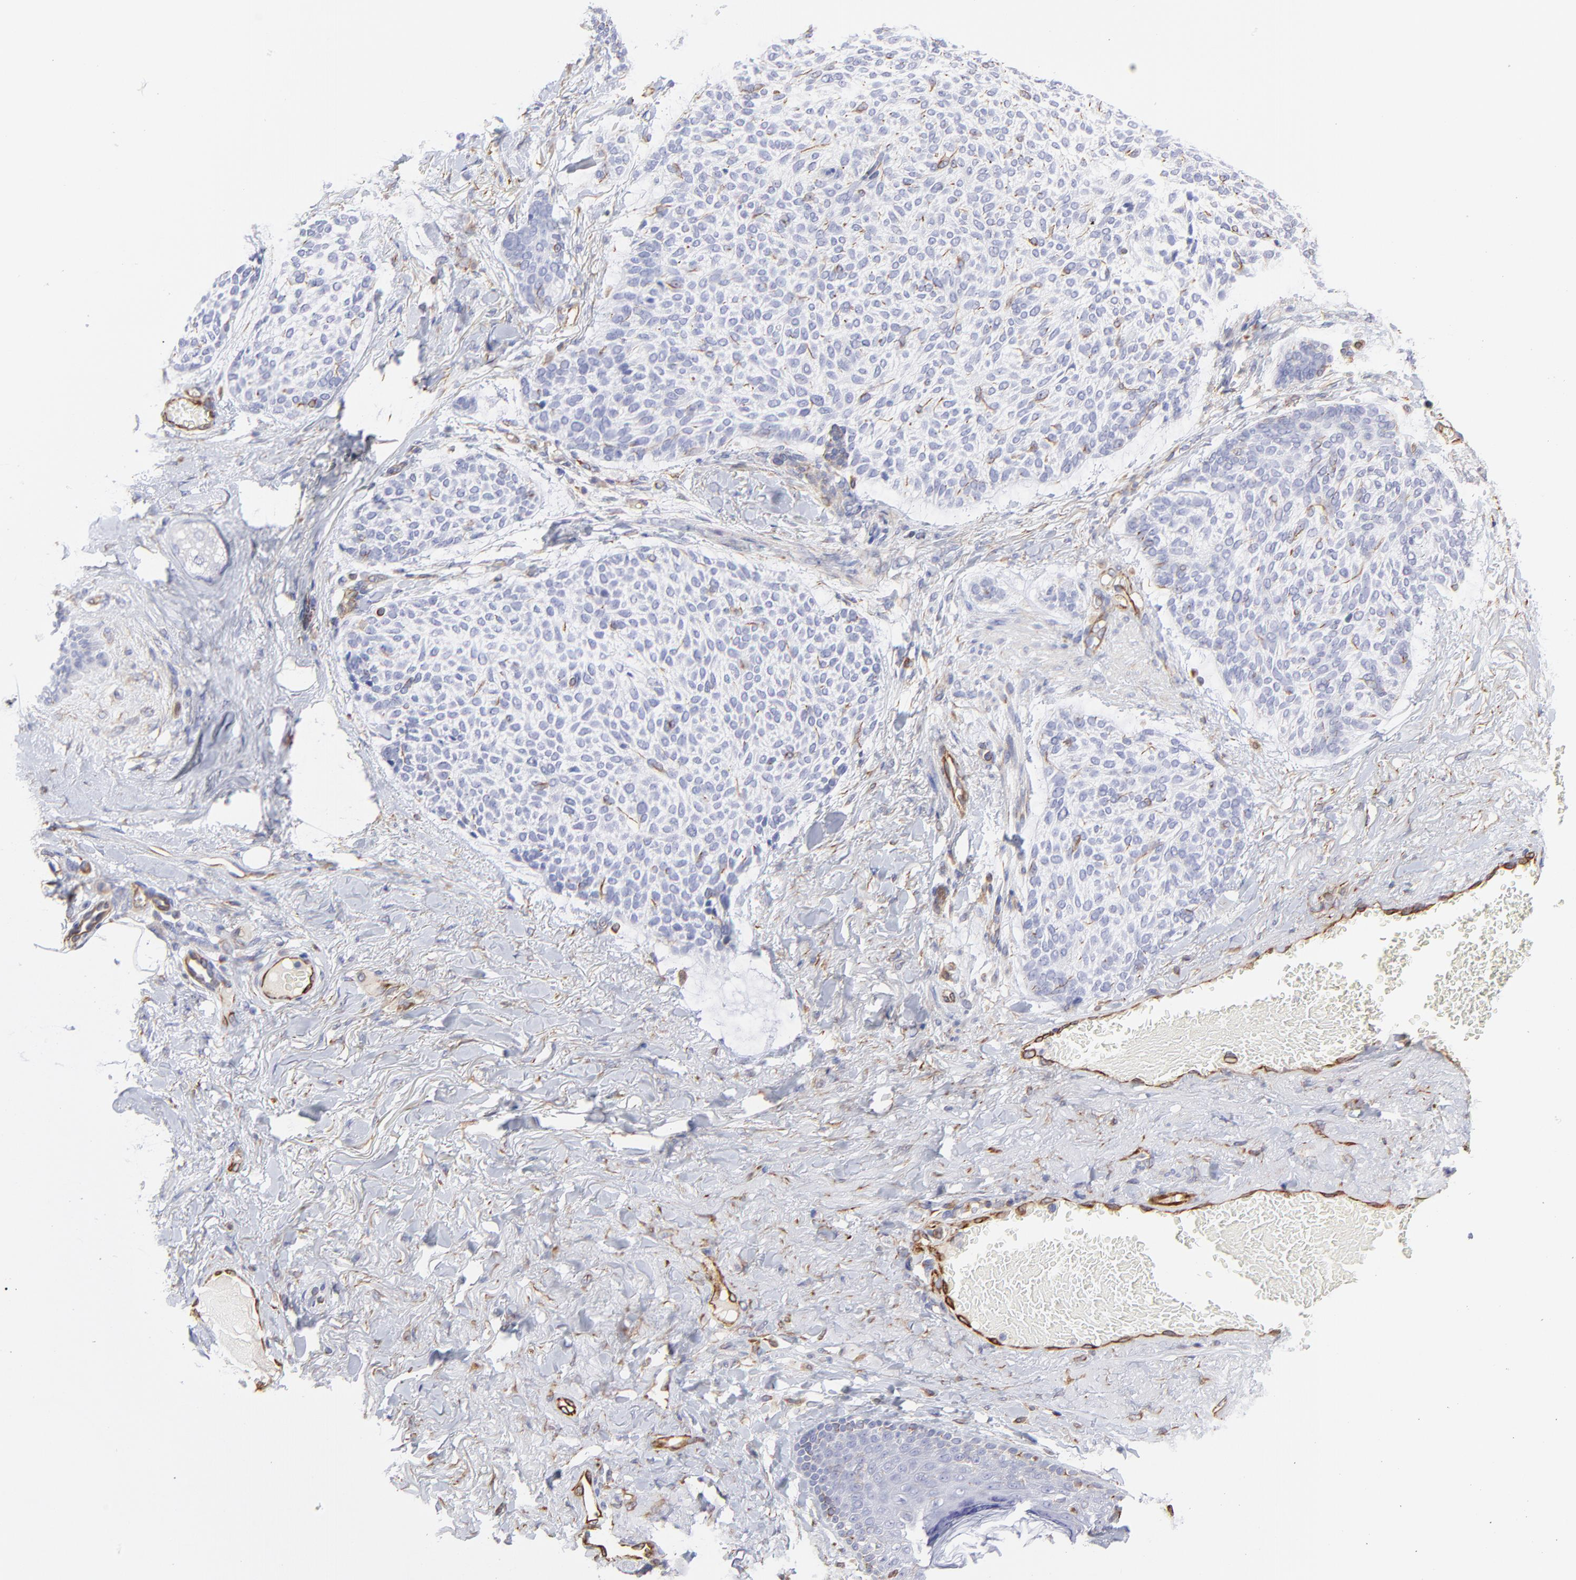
{"staining": {"intensity": "negative", "quantity": "none", "location": "none"}, "tissue": "skin cancer", "cell_type": "Tumor cells", "image_type": "cancer", "snomed": [{"axis": "morphology", "description": "Normal tissue, NOS"}, {"axis": "morphology", "description": "Basal cell carcinoma"}, {"axis": "topography", "description": "Skin"}], "caption": "Basal cell carcinoma (skin) was stained to show a protein in brown. There is no significant expression in tumor cells.", "gene": "COX8C", "patient": {"sex": "female", "age": 70}}